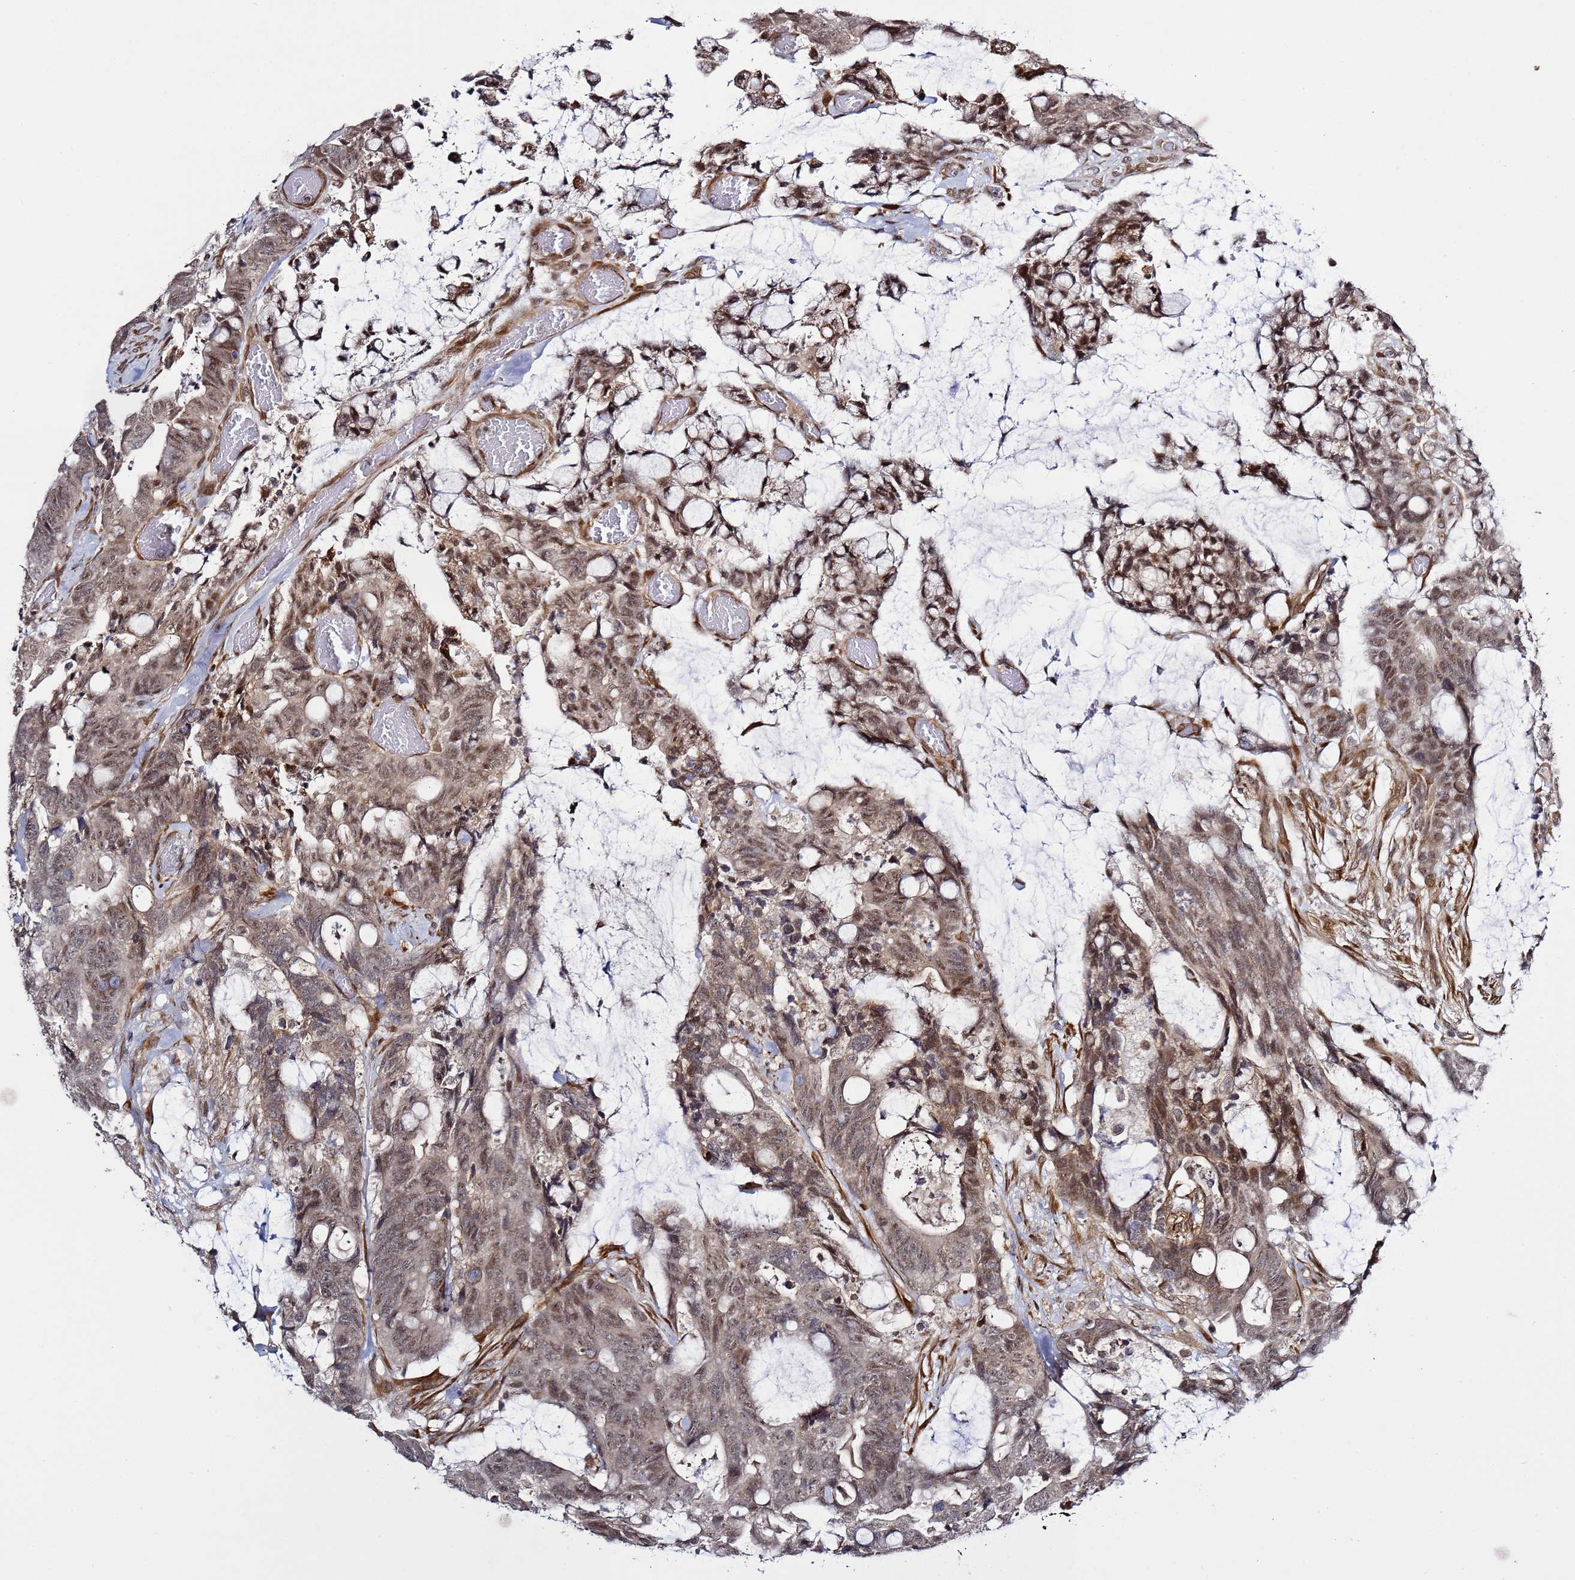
{"staining": {"intensity": "moderate", "quantity": ">75%", "location": "cytoplasmic/membranous,nuclear"}, "tissue": "colorectal cancer", "cell_type": "Tumor cells", "image_type": "cancer", "snomed": [{"axis": "morphology", "description": "Adenocarcinoma, NOS"}, {"axis": "topography", "description": "Colon"}], "caption": "The histopathology image exhibits a brown stain indicating the presence of a protein in the cytoplasmic/membranous and nuclear of tumor cells in colorectal cancer.", "gene": "POLR2D", "patient": {"sex": "female", "age": 82}}